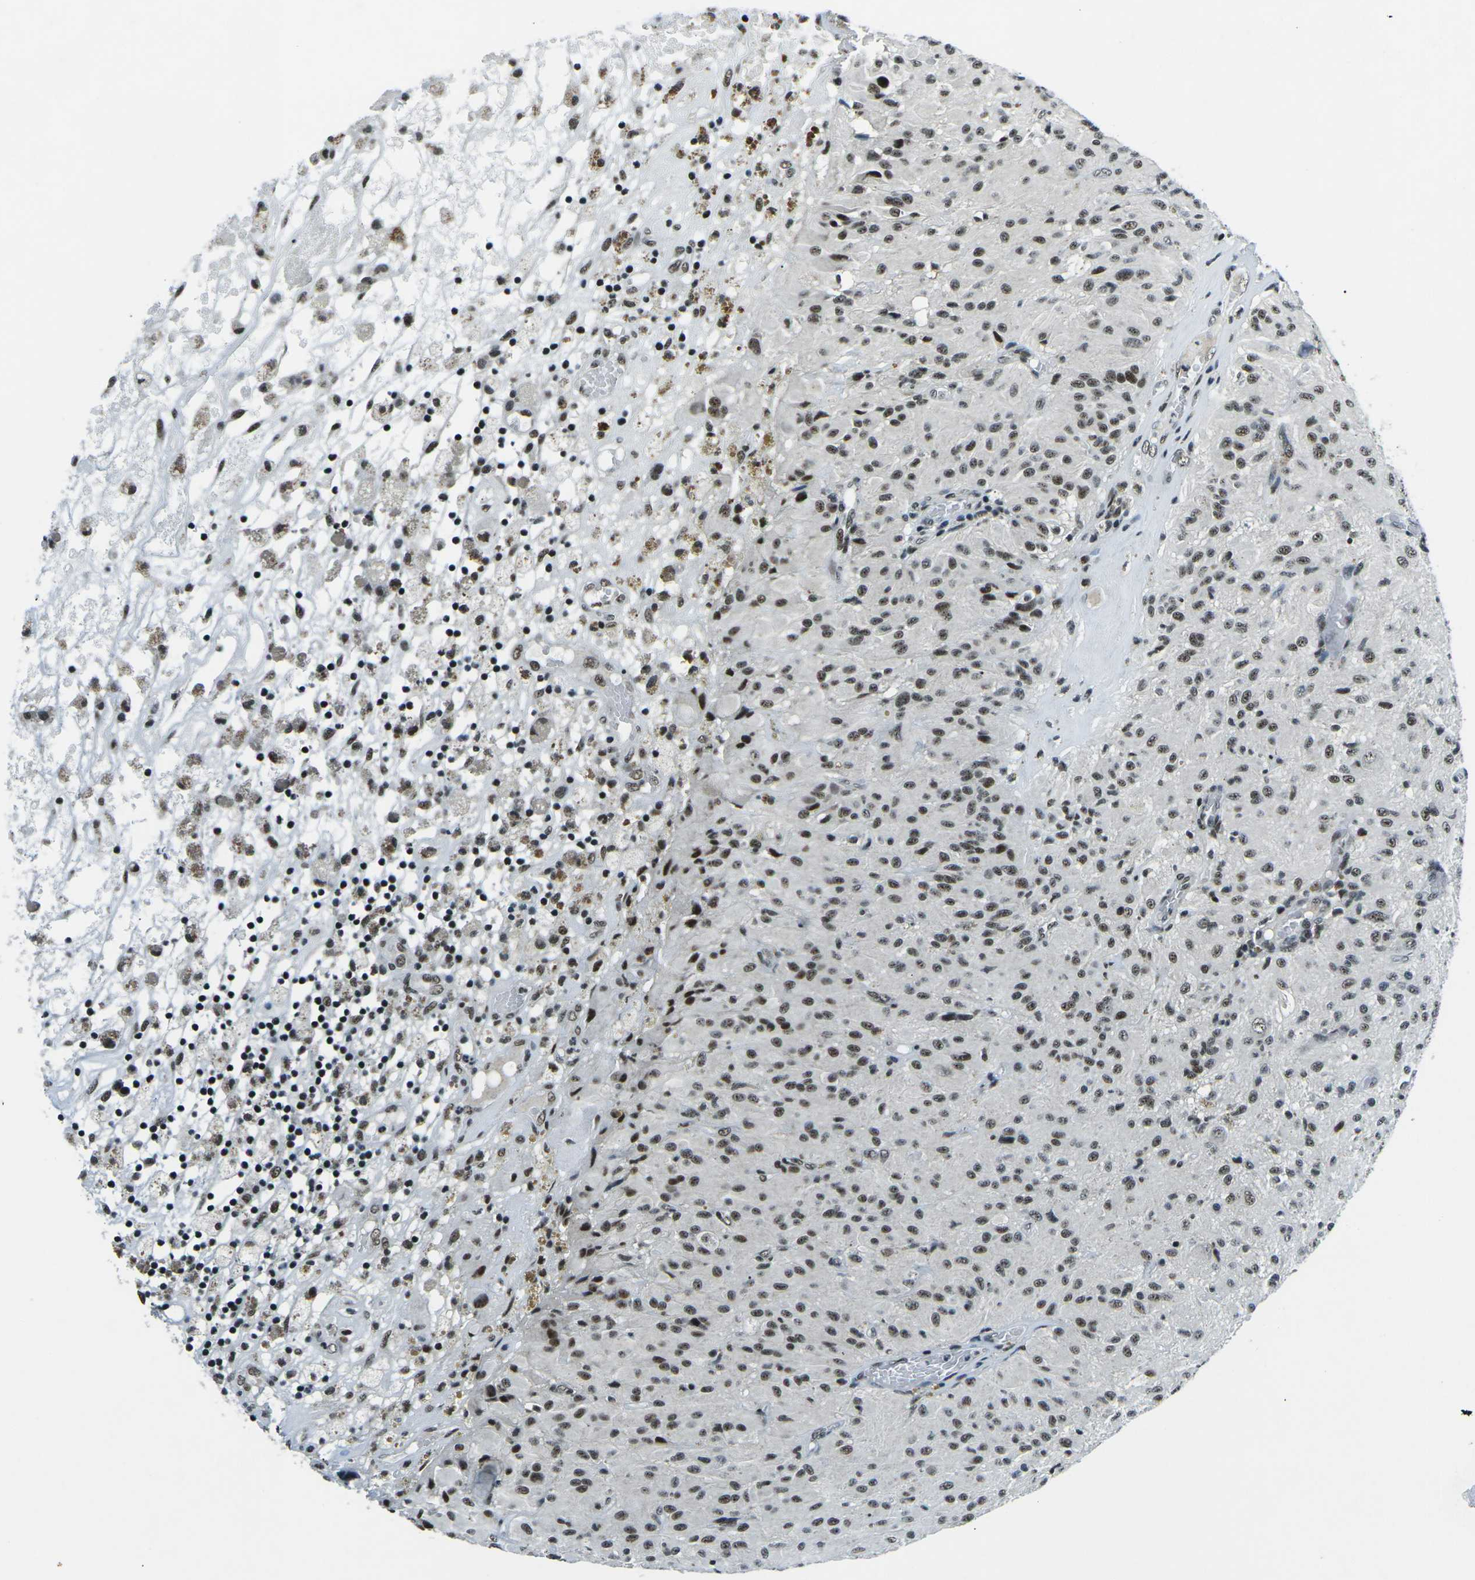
{"staining": {"intensity": "moderate", "quantity": ">75%", "location": "nuclear"}, "tissue": "glioma", "cell_type": "Tumor cells", "image_type": "cancer", "snomed": [{"axis": "morphology", "description": "Glioma, malignant, High grade"}, {"axis": "topography", "description": "Brain"}], "caption": "This is a micrograph of immunohistochemistry staining of malignant glioma (high-grade), which shows moderate staining in the nuclear of tumor cells.", "gene": "RBL2", "patient": {"sex": "female", "age": 59}}